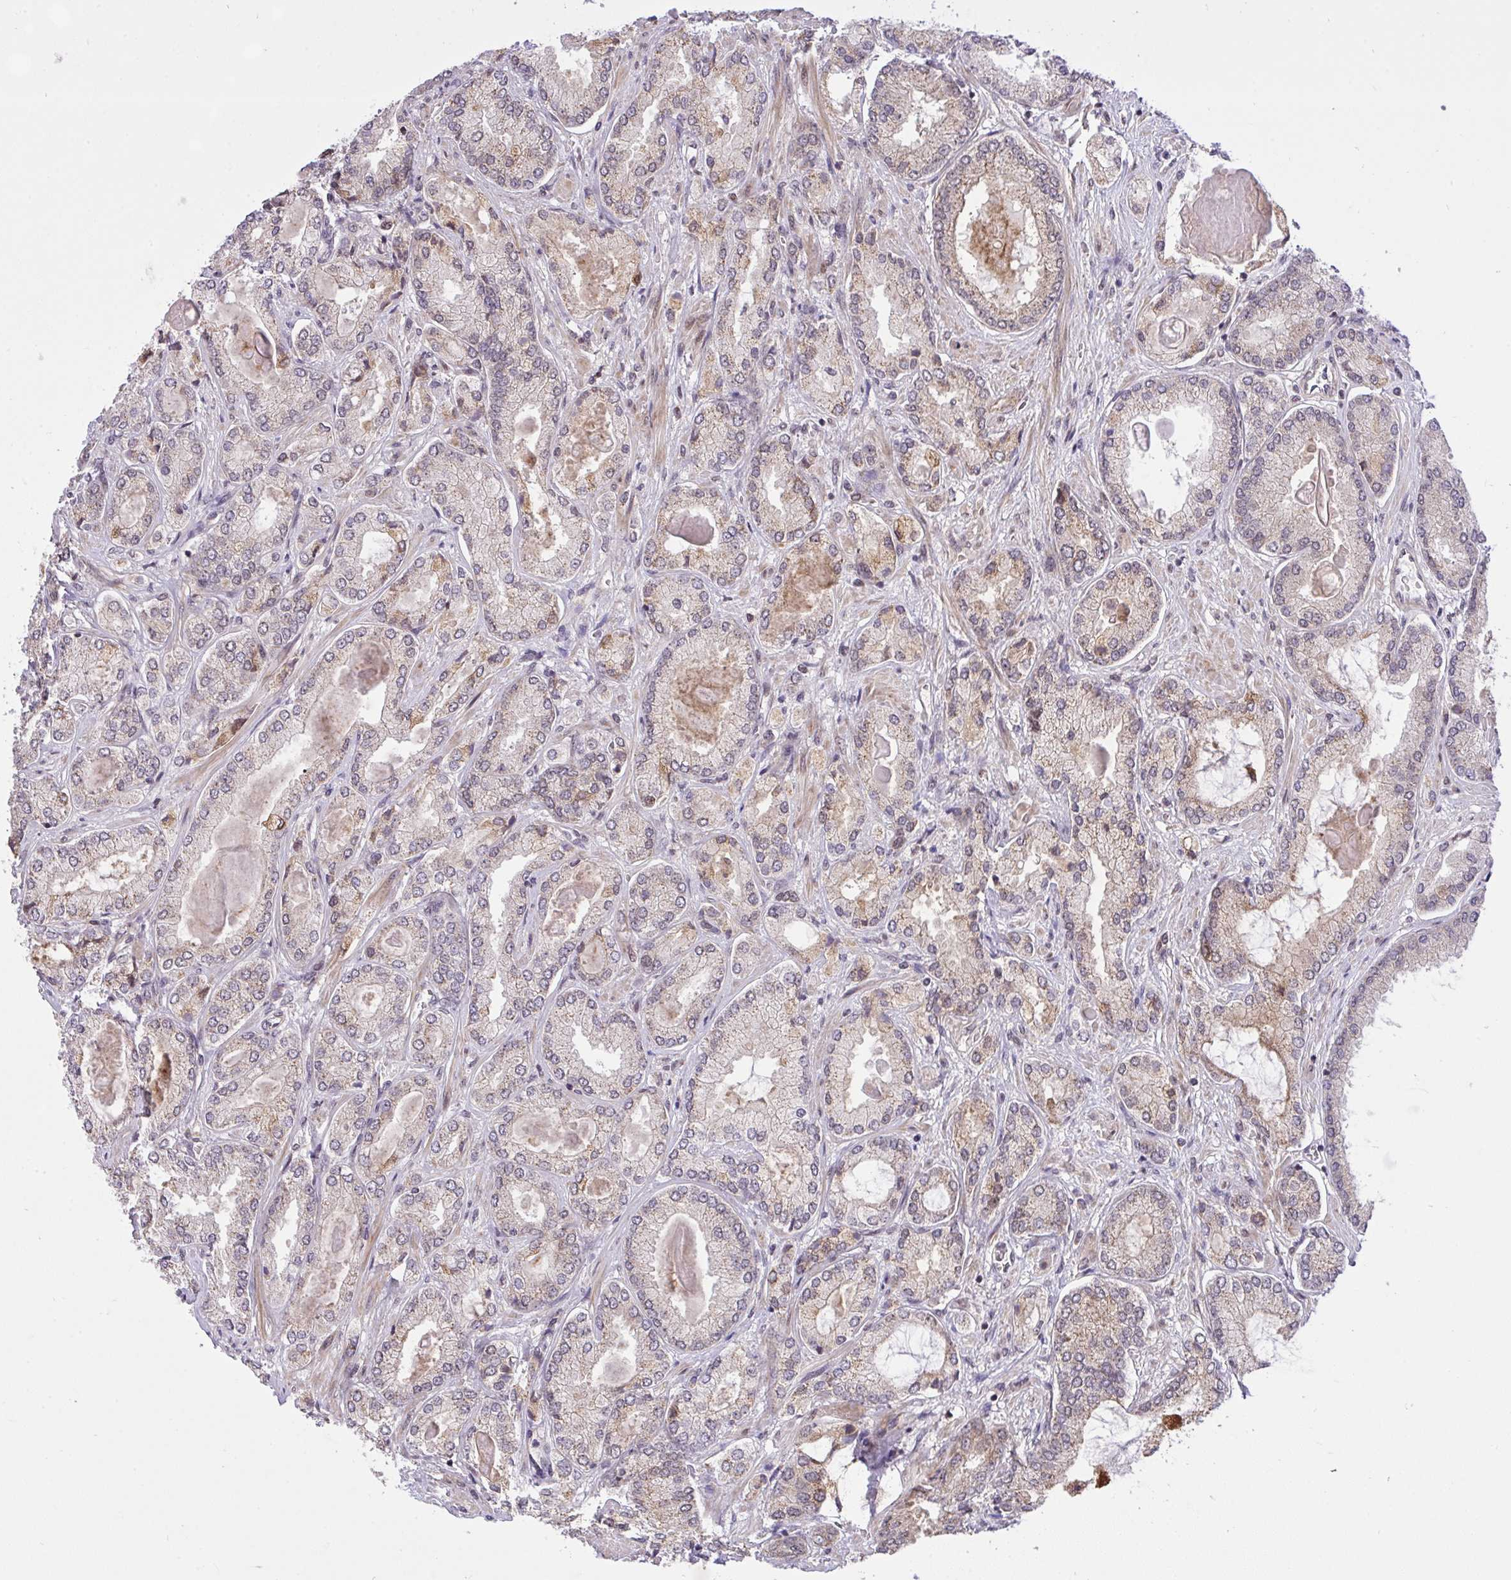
{"staining": {"intensity": "weak", "quantity": "<25%", "location": "cytoplasmic/membranous"}, "tissue": "prostate cancer", "cell_type": "Tumor cells", "image_type": "cancer", "snomed": [{"axis": "morphology", "description": "Adenocarcinoma, High grade"}, {"axis": "topography", "description": "Prostate"}], "caption": "Tumor cells show no significant expression in prostate cancer. Brightfield microscopy of immunohistochemistry stained with DAB (3,3'-diaminobenzidine) (brown) and hematoxylin (blue), captured at high magnification.", "gene": "ERI1", "patient": {"sex": "male", "age": 68}}